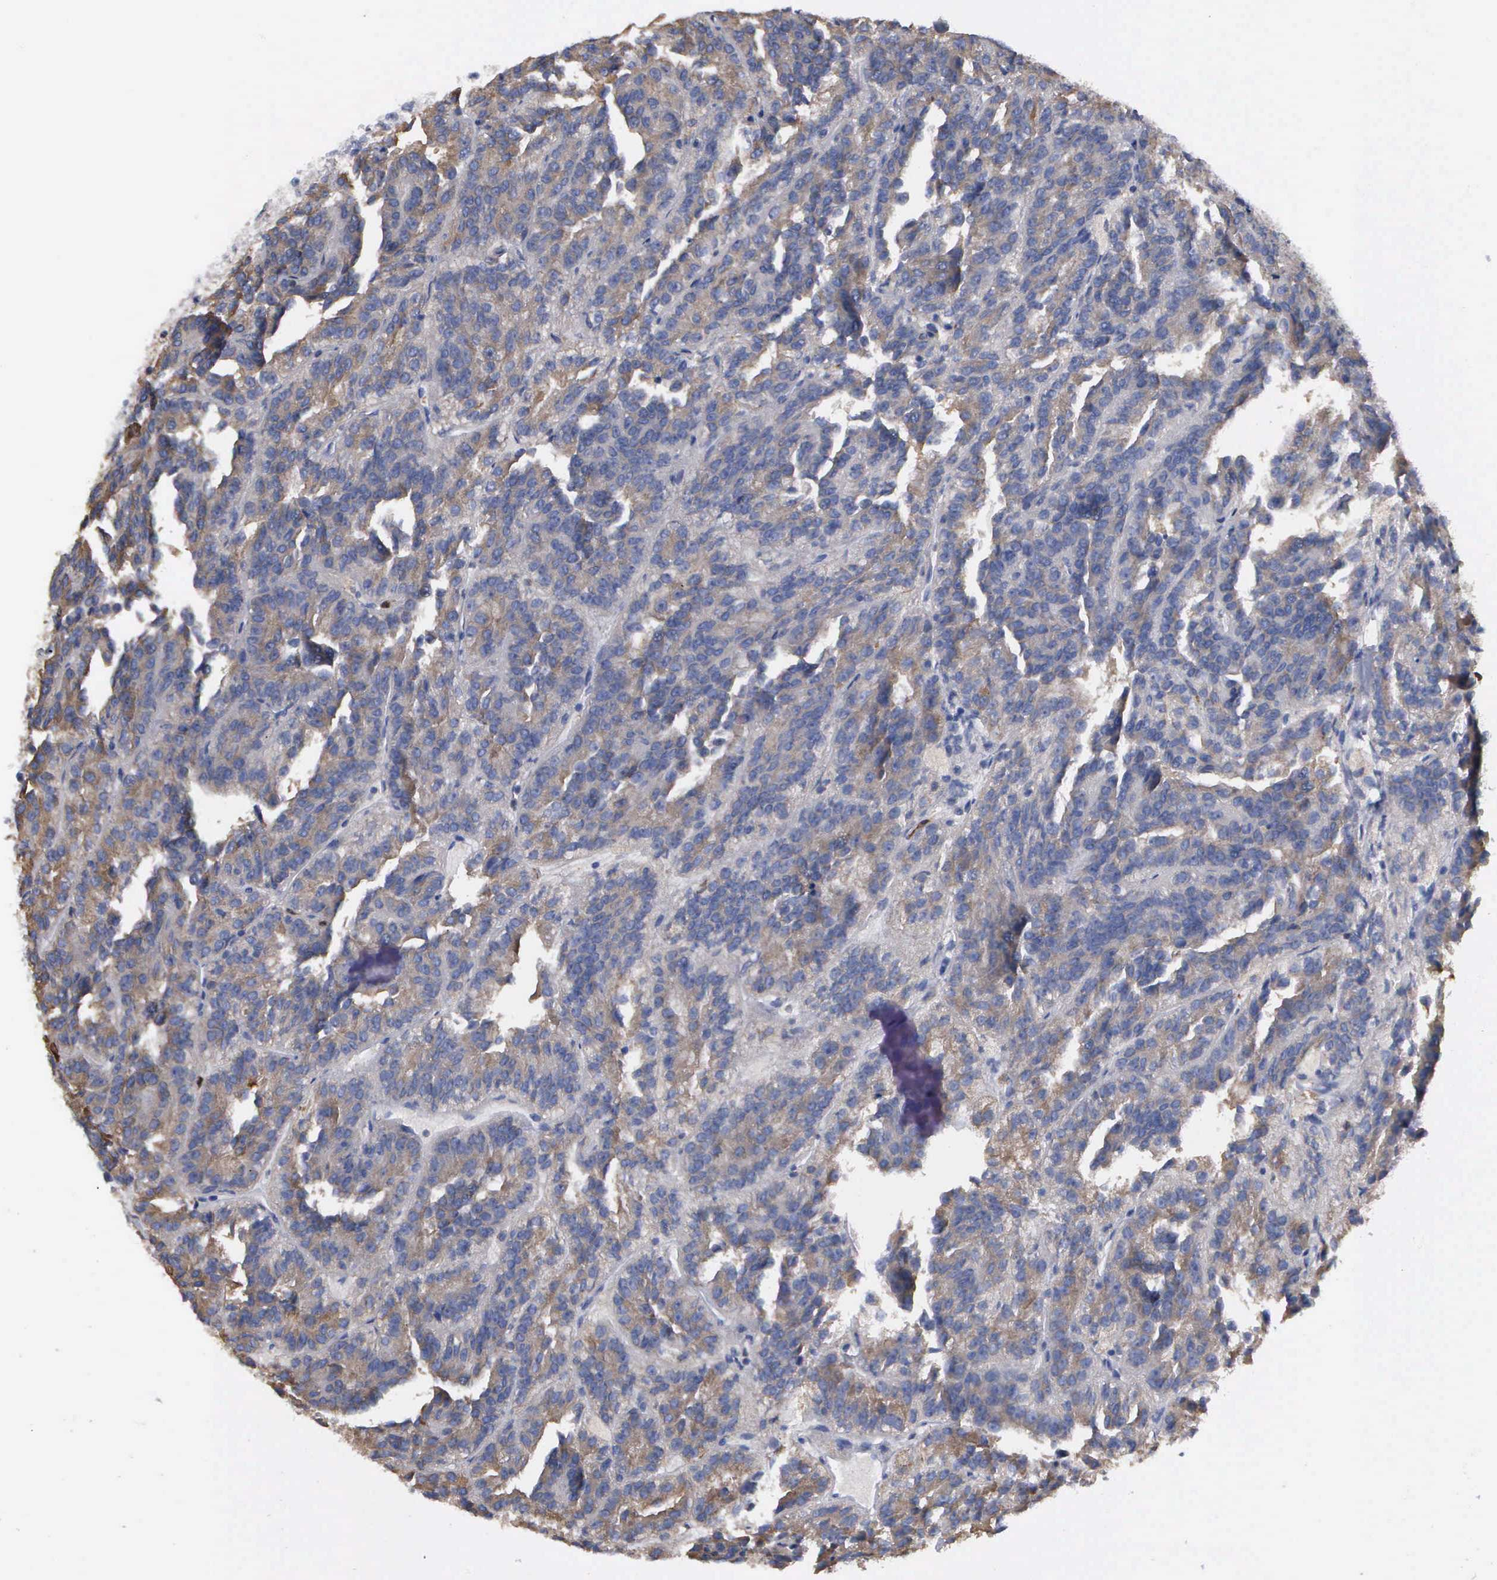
{"staining": {"intensity": "weak", "quantity": "25%-75%", "location": "cytoplasmic/membranous"}, "tissue": "renal cancer", "cell_type": "Tumor cells", "image_type": "cancer", "snomed": [{"axis": "morphology", "description": "Adenocarcinoma, NOS"}, {"axis": "topography", "description": "Kidney"}], "caption": "A high-resolution micrograph shows immunohistochemistry staining of adenocarcinoma (renal), which demonstrates weak cytoplasmic/membranous expression in approximately 25%-75% of tumor cells. The protein is shown in brown color, while the nuclei are stained blue.", "gene": "G6PD", "patient": {"sex": "male", "age": 46}}